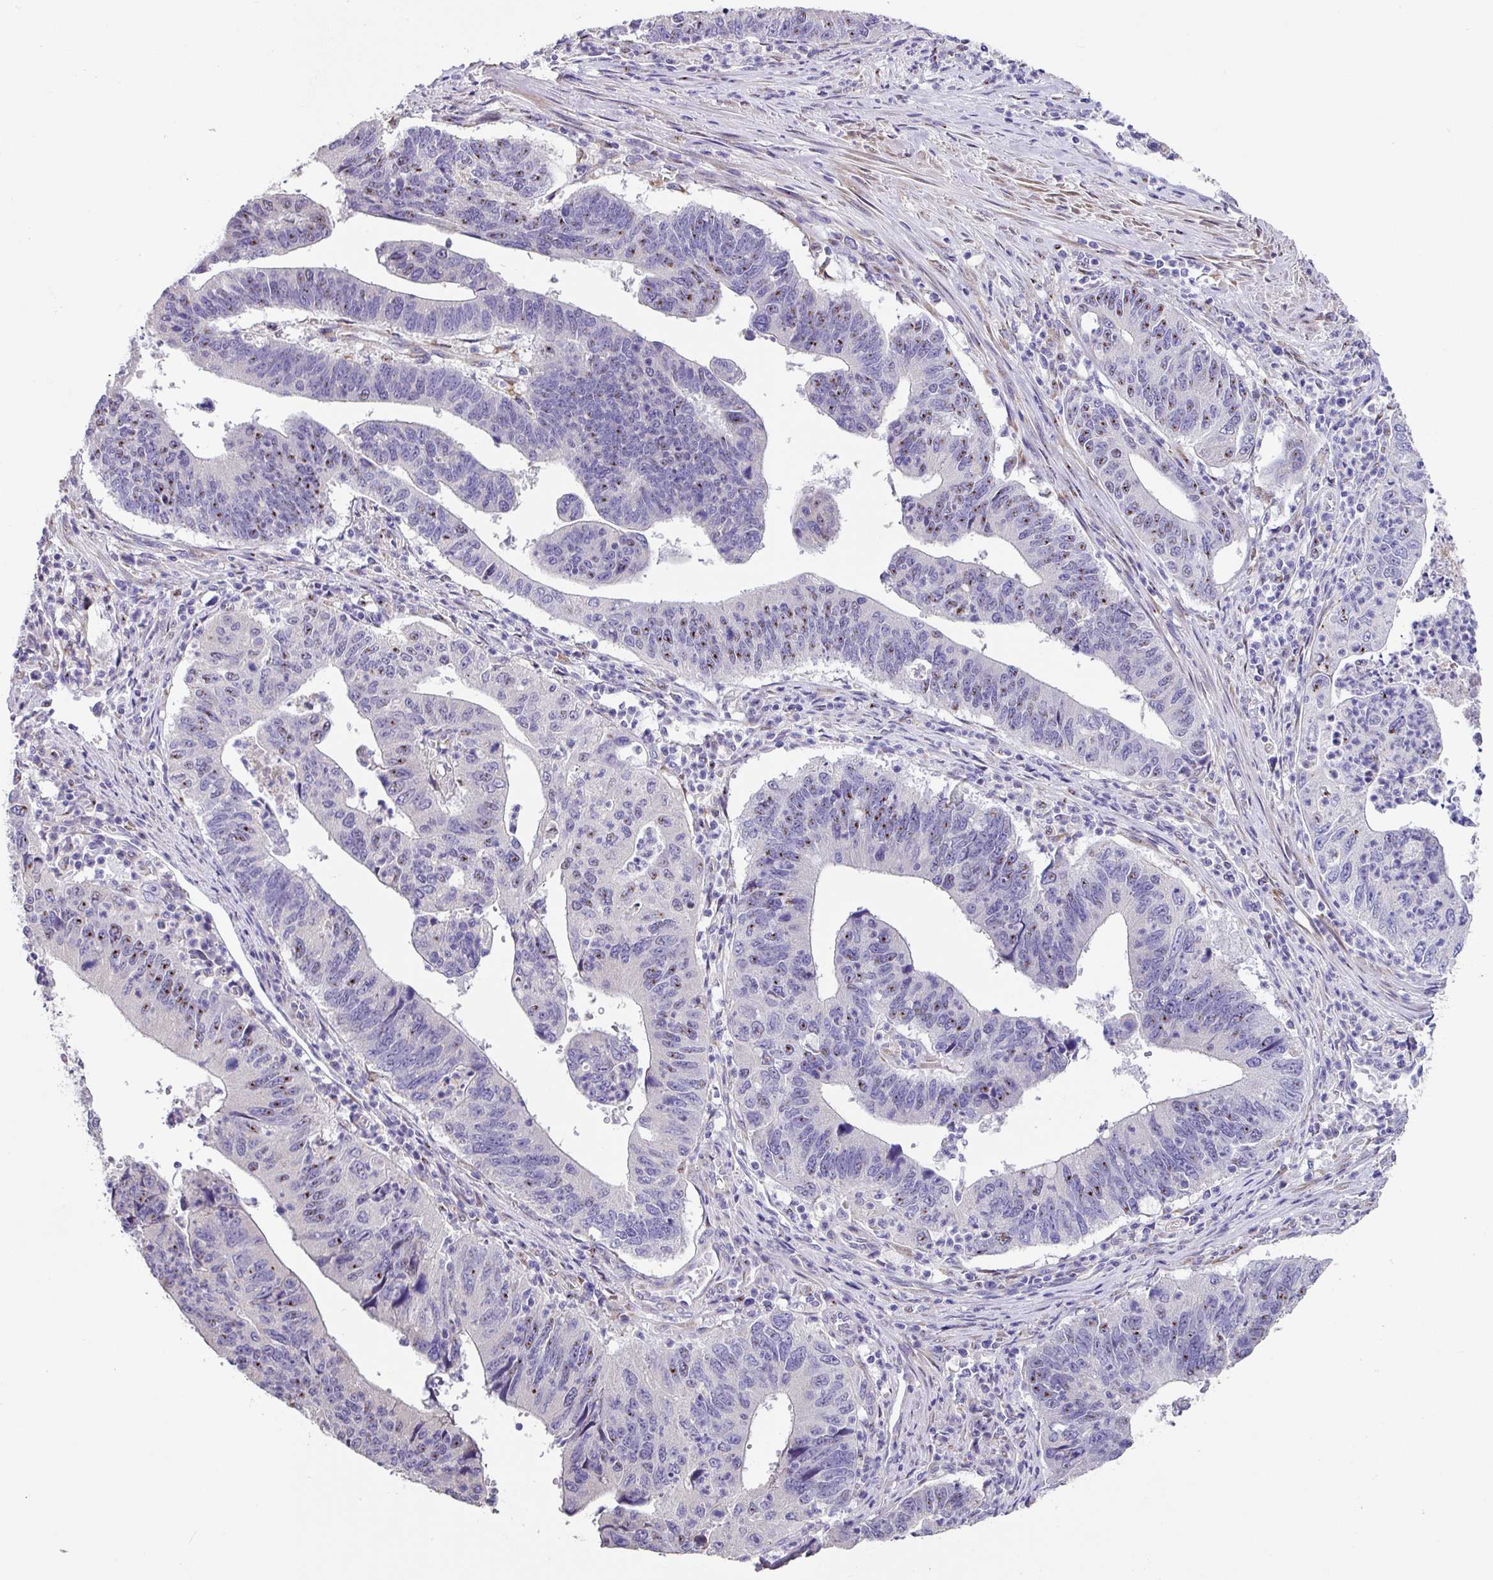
{"staining": {"intensity": "moderate", "quantity": "<25%", "location": "nuclear"}, "tissue": "stomach cancer", "cell_type": "Tumor cells", "image_type": "cancer", "snomed": [{"axis": "morphology", "description": "Adenocarcinoma, NOS"}, {"axis": "topography", "description": "Stomach"}], "caption": "Human adenocarcinoma (stomach) stained with a protein marker reveals moderate staining in tumor cells.", "gene": "ZG16", "patient": {"sex": "male", "age": 59}}